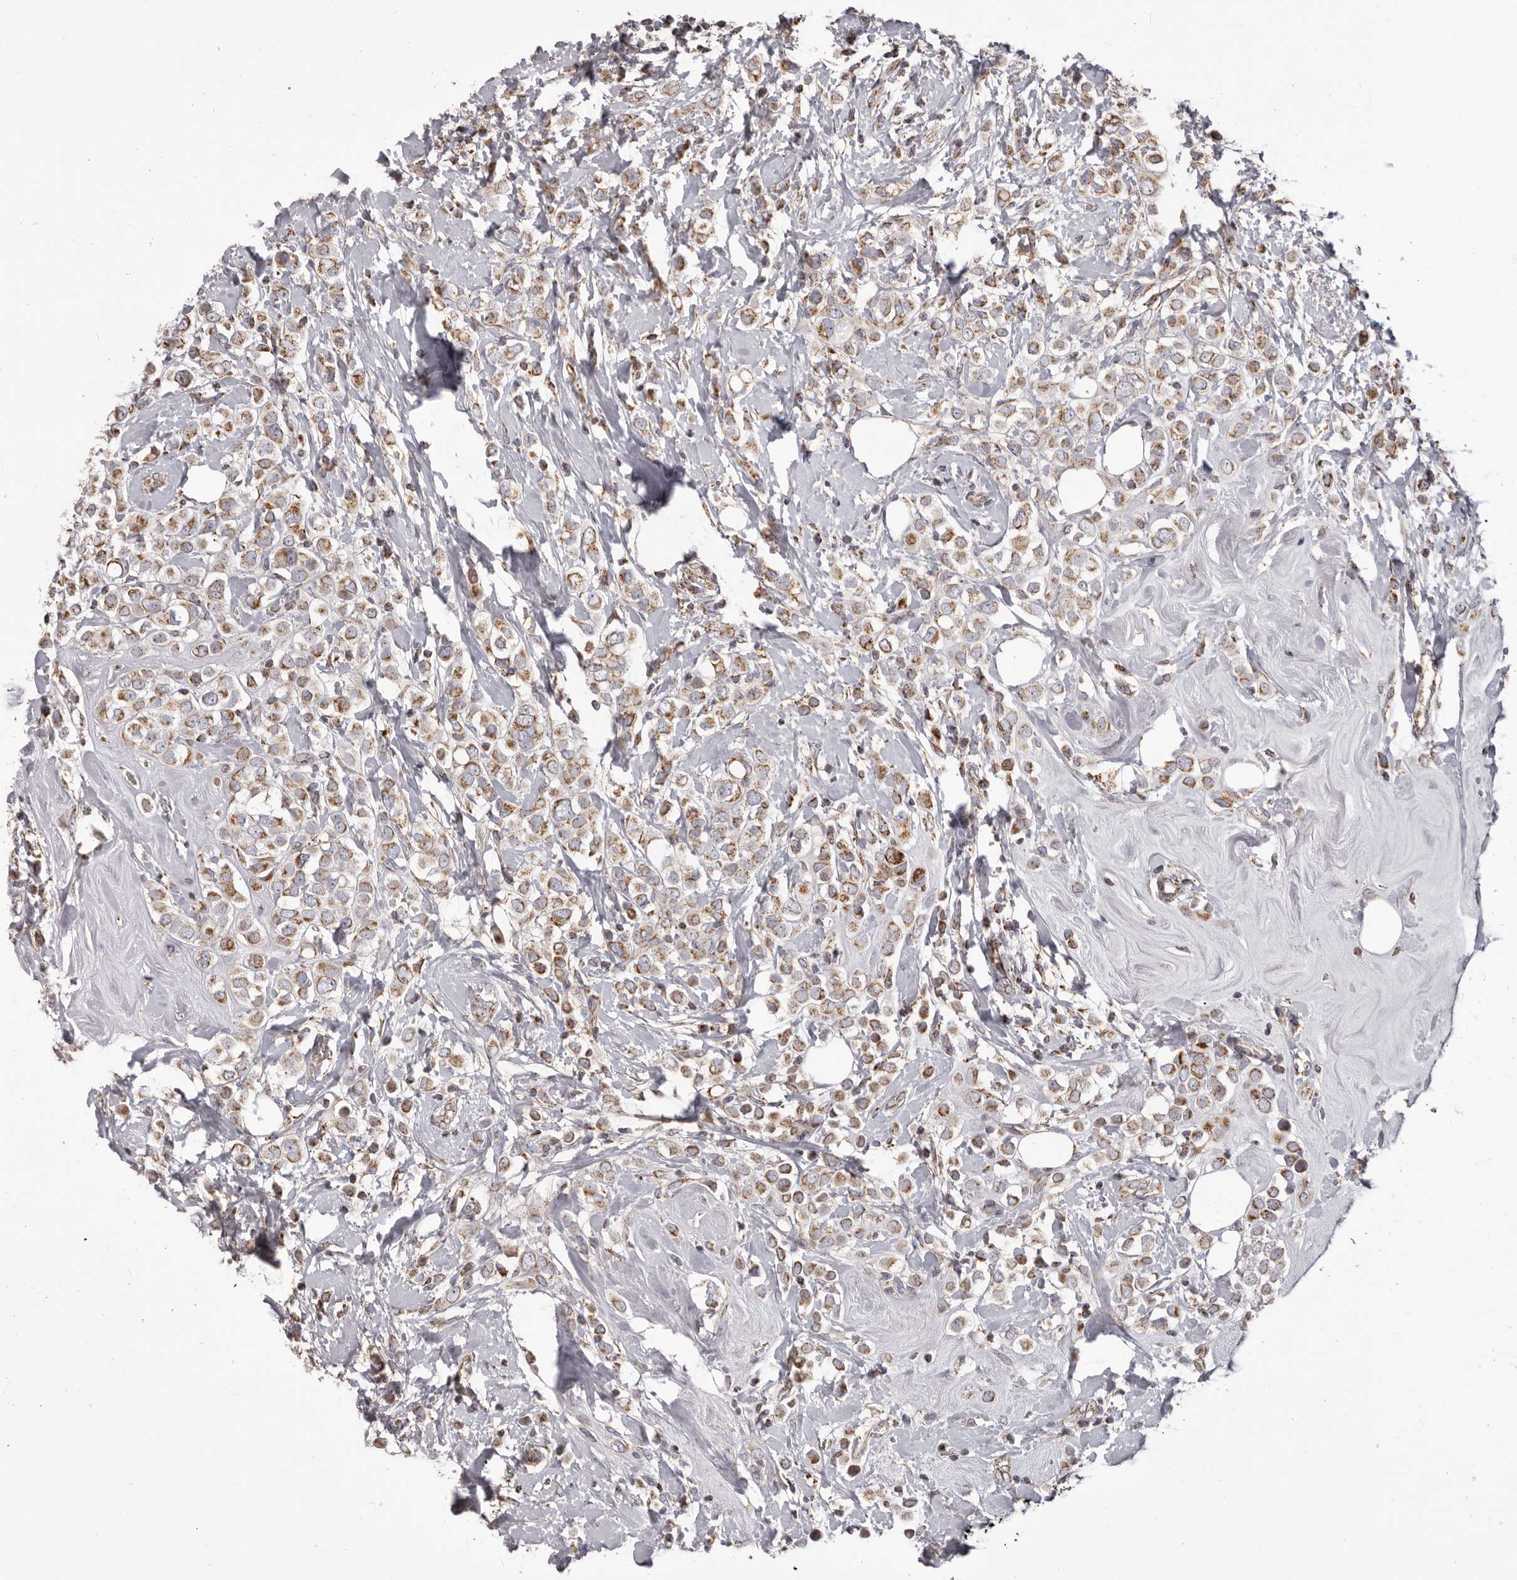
{"staining": {"intensity": "moderate", "quantity": ">75%", "location": "cytoplasmic/membranous"}, "tissue": "breast cancer", "cell_type": "Tumor cells", "image_type": "cancer", "snomed": [{"axis": "morphology", "description": "Lobular carcinoma"}, {"axis": "topography", "description": "Breast"}], "caption": "Immunohistochemical staining of breast lobular carcinoma exhibits moderate cytoplasmic/membranous protein expression in about >75% of tumor cells.", "gene": "CHRM2", "patient": {"sex": "female", "age": 47}}